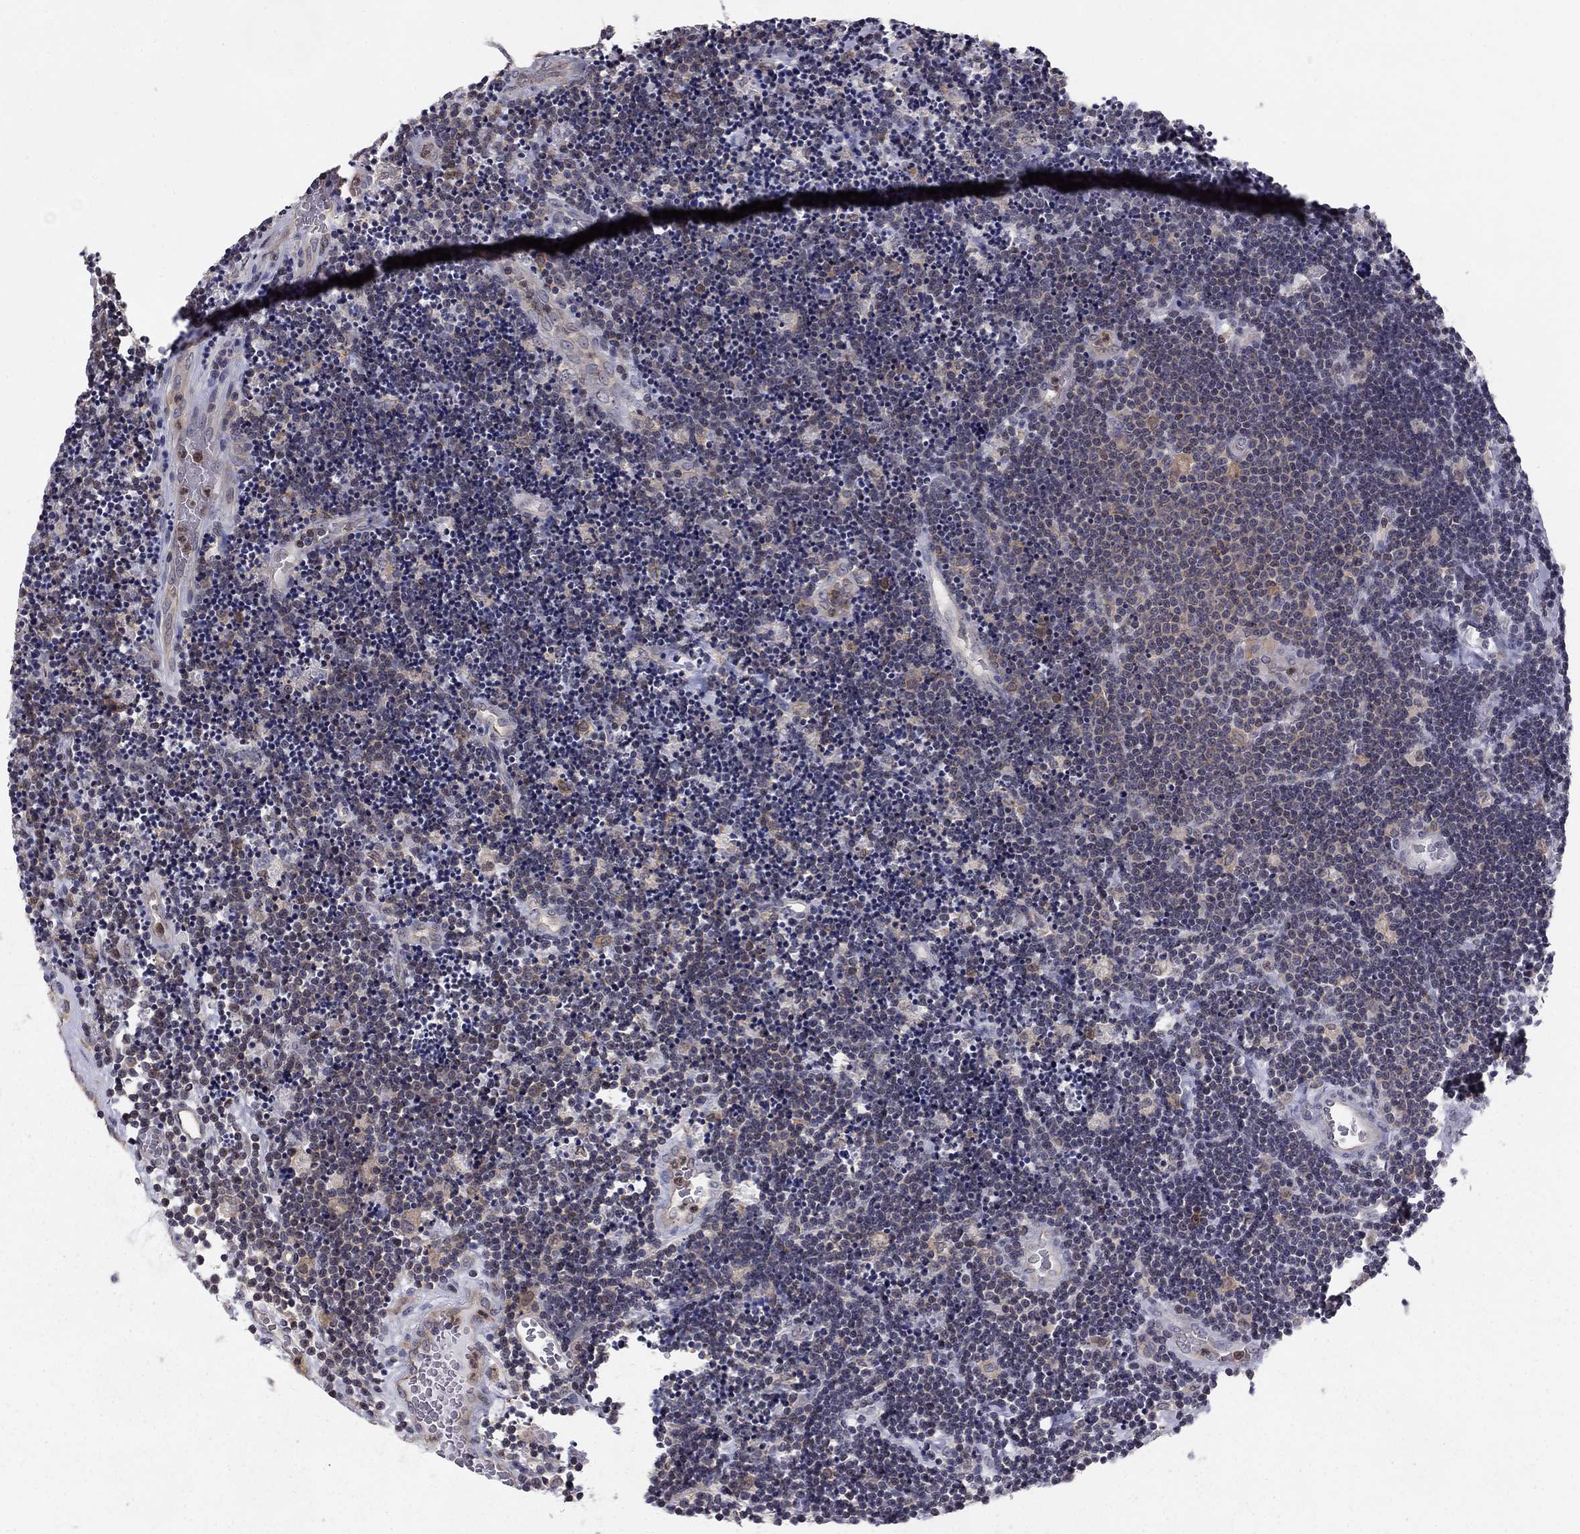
{"staining": {"intensity": "negative", "quantity": "none", "location": "none"}, "tissue": "lymphoma", "cell_type": "Tumor cells", "image_type": "cancer", "snomed": [{"axis": "morphology", "description": "Malignant lymphoma, non-Hodgkin's type, Low grade"}, {"axis": "topography", "description": "Brain"}], "caption": "Tumor cells are negative for protein expression in human lymphoma.", "gene": "PLCB2", "patient": {"sex": "female", "age": 66}}